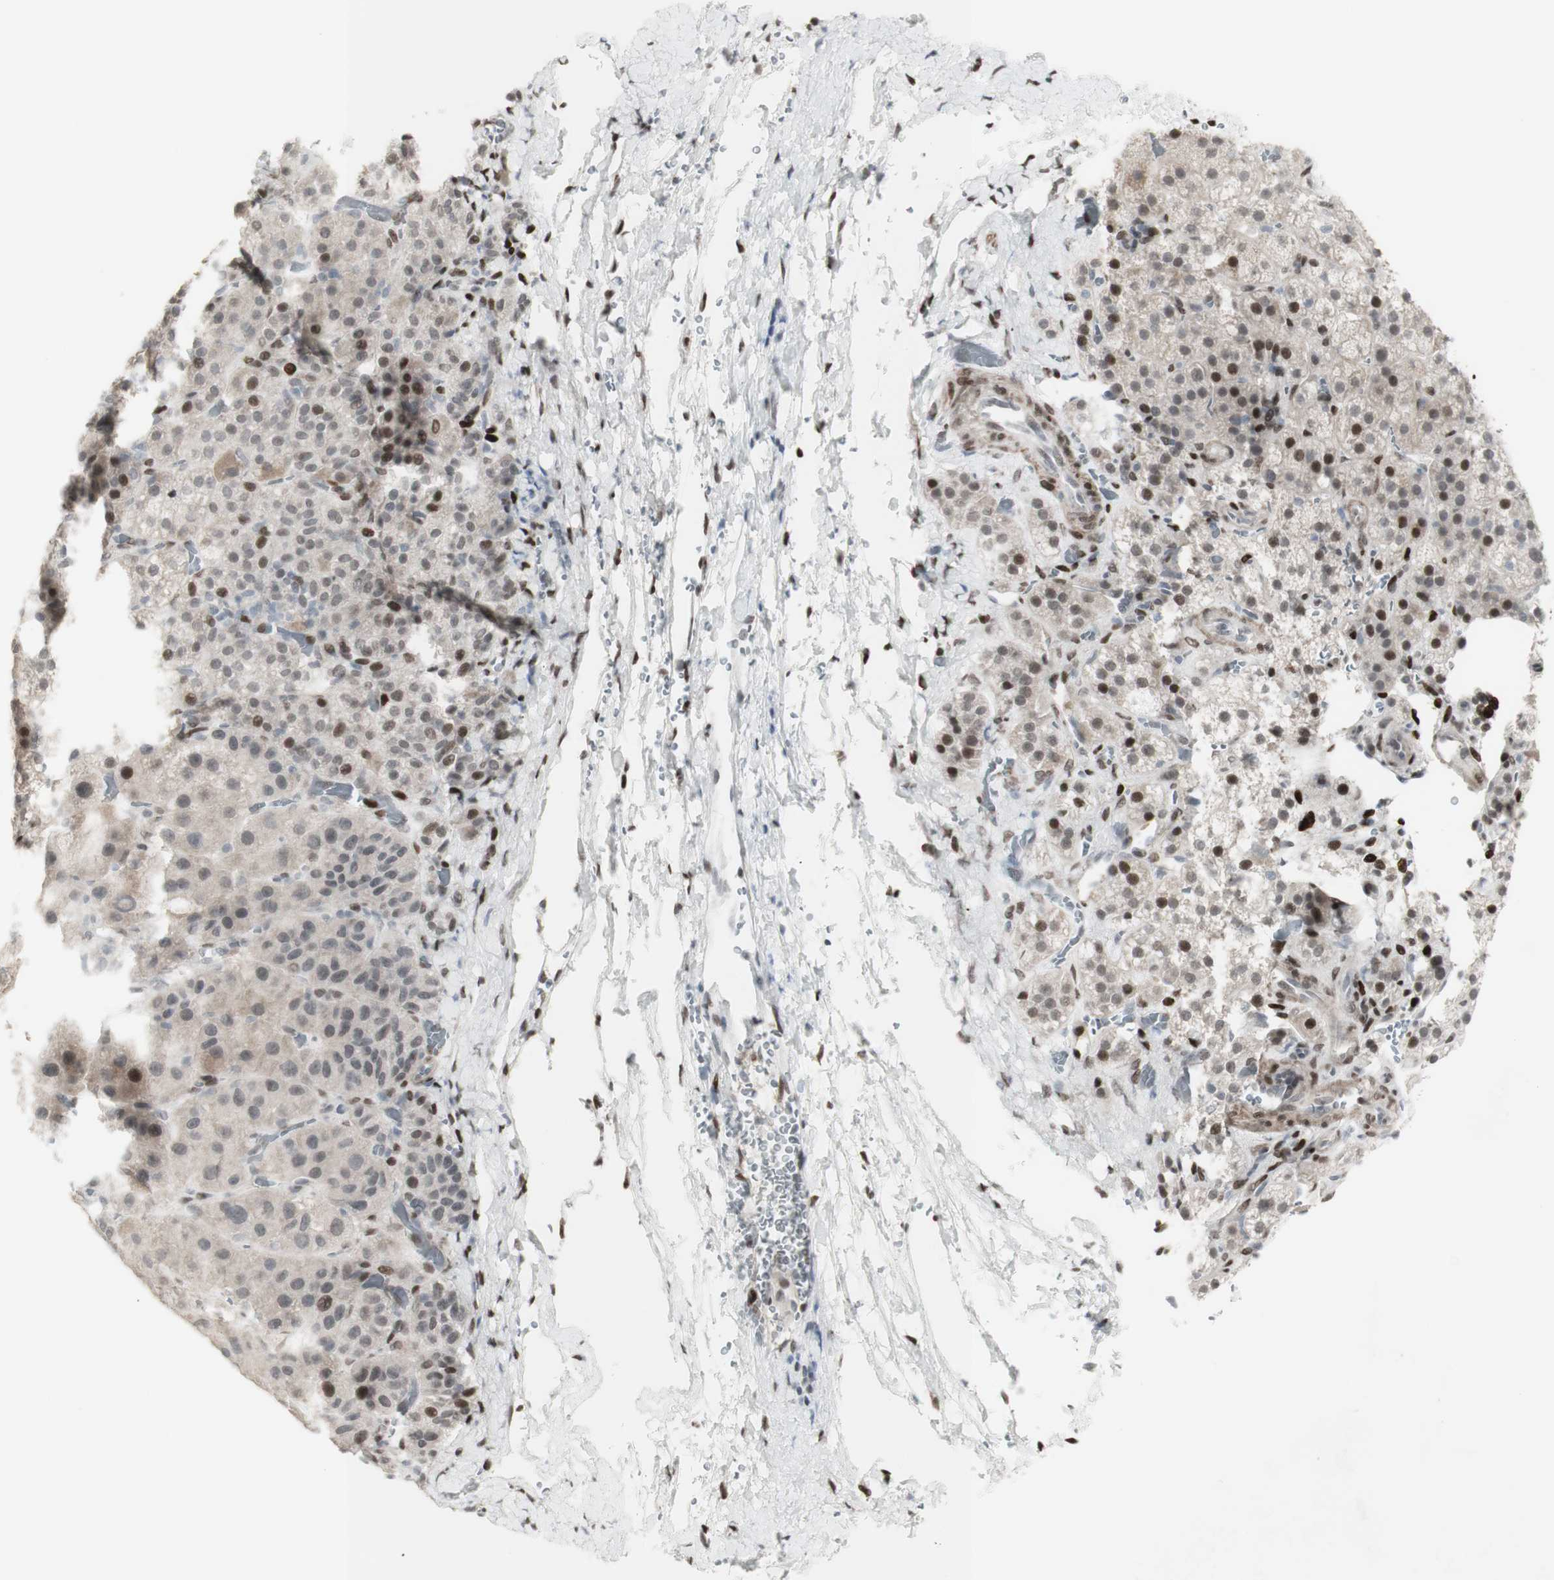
{"staining": {"intensity": "strong", "quantity": "<25%", "location": "nuclear"}, "tissue": "adrenal gland", "cell_type": "Glandular cells", "image_type": "normal", "snomed": [{"axis": "morphology", "description": "Normal tissue, NOS"}, {"axis": "topography", "description": "Adrenal gland"}], "caption": "This photomicrograph exhibits immunohistochemistry (IHC) staining of normal adrenal gland, with medium strong nuclear staining in approximately <25% of glandular cells.", "gene": "C1orf116", "patient": {"sex": "female", "age": 57}}